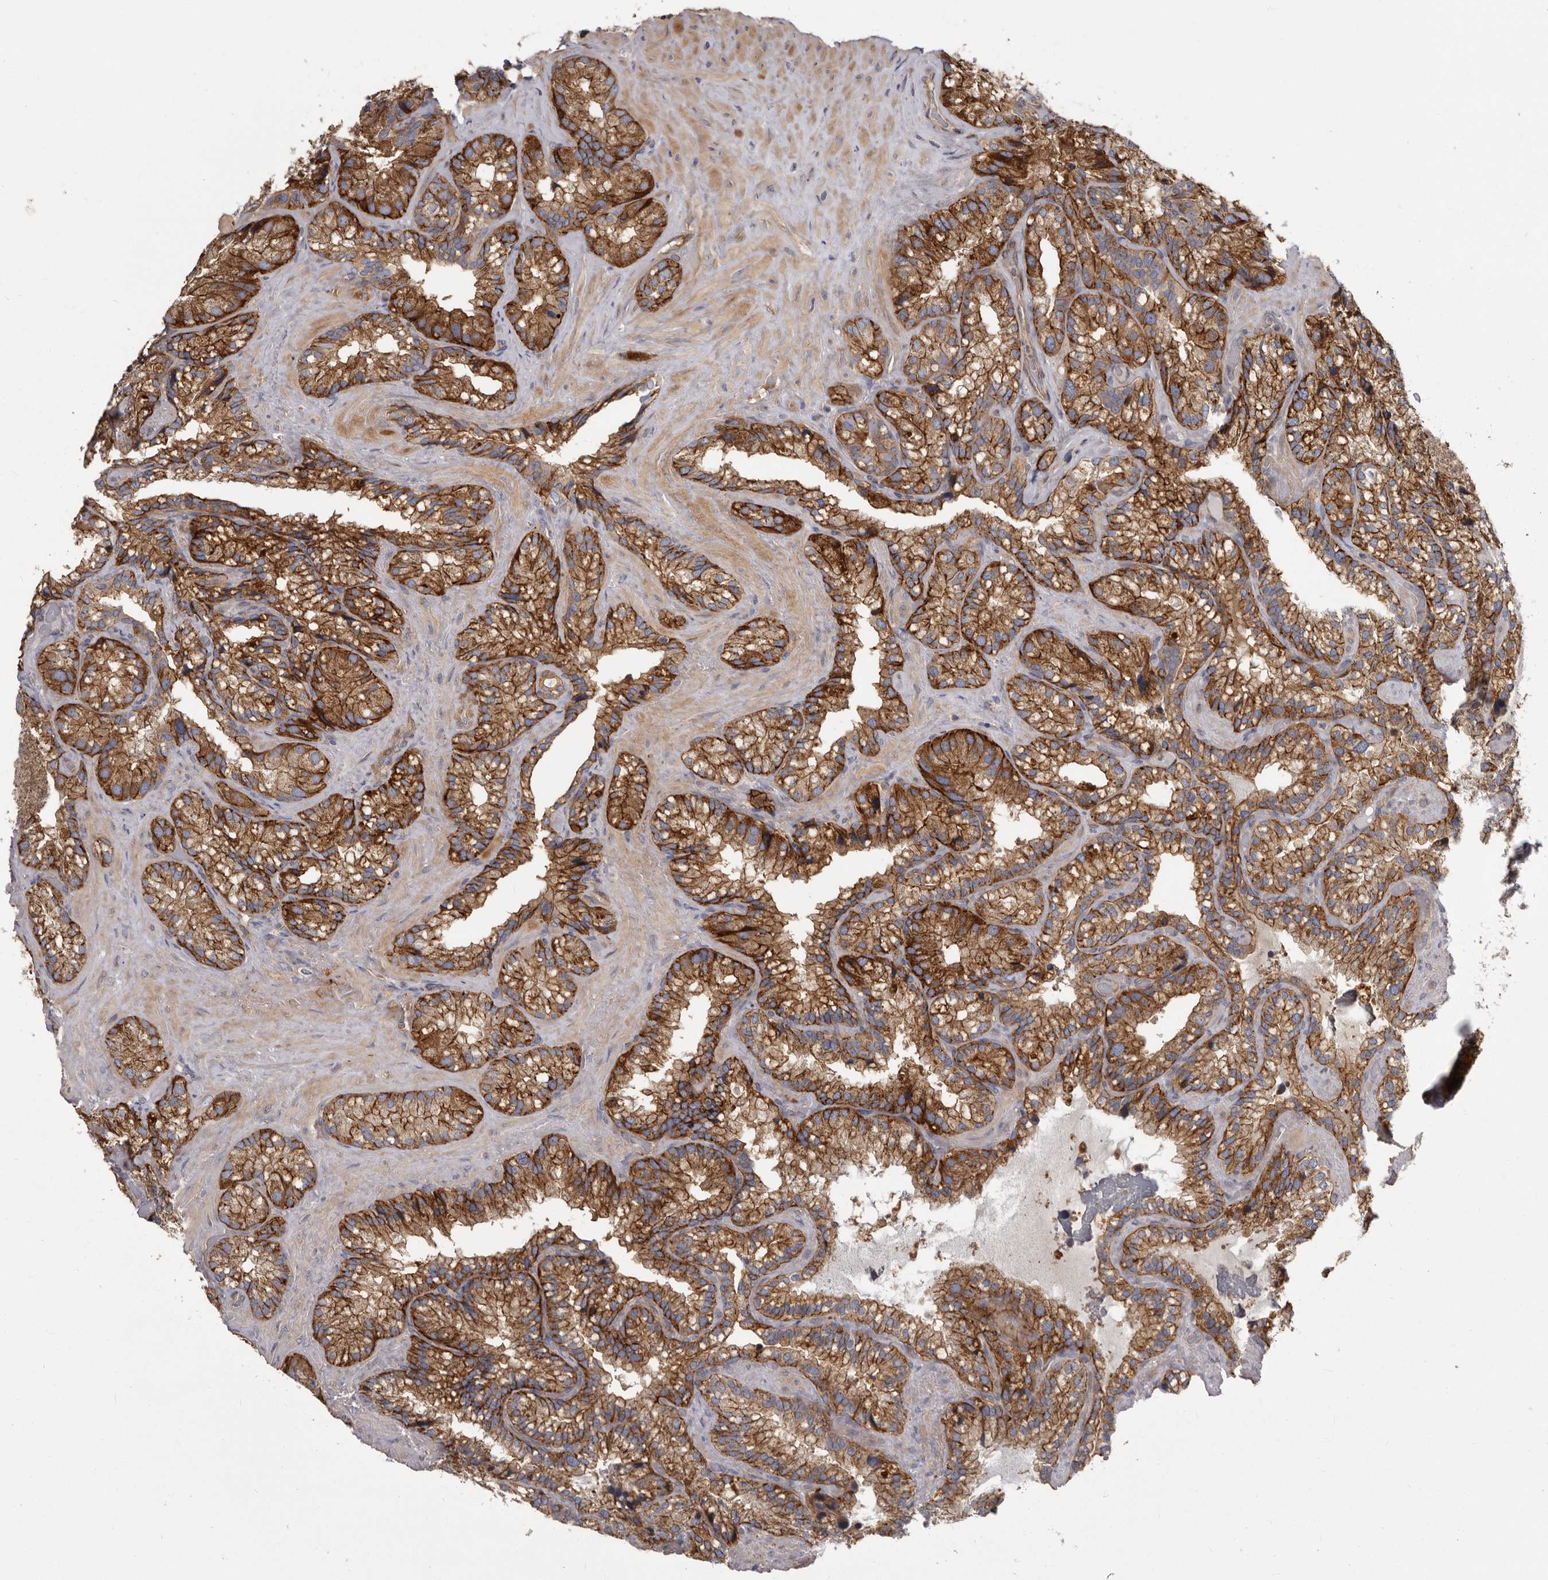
{"staining": {"intensity": "strong", "quantity": ">75%", "location": "cytoplasmic/membranous"}, "tissue": "seminal vesicle", "cell_type": "Glandular cells", "image_type": "normal", "snomed": [{"axis": "morphology", "description": "Normal tissue, NOS"}, {"axis": "topography", "description": "Prostate"}, {"axis": "topography", "description": "Seminal veicle"}], "caption": "Glandular cells display high levels of strong cytoplasmic/membranous expression in approximately >75% of cells in unremarkable seminal vesicle.", "gene": "ENAH", "patient": {"sex": "male", "age": 68}}